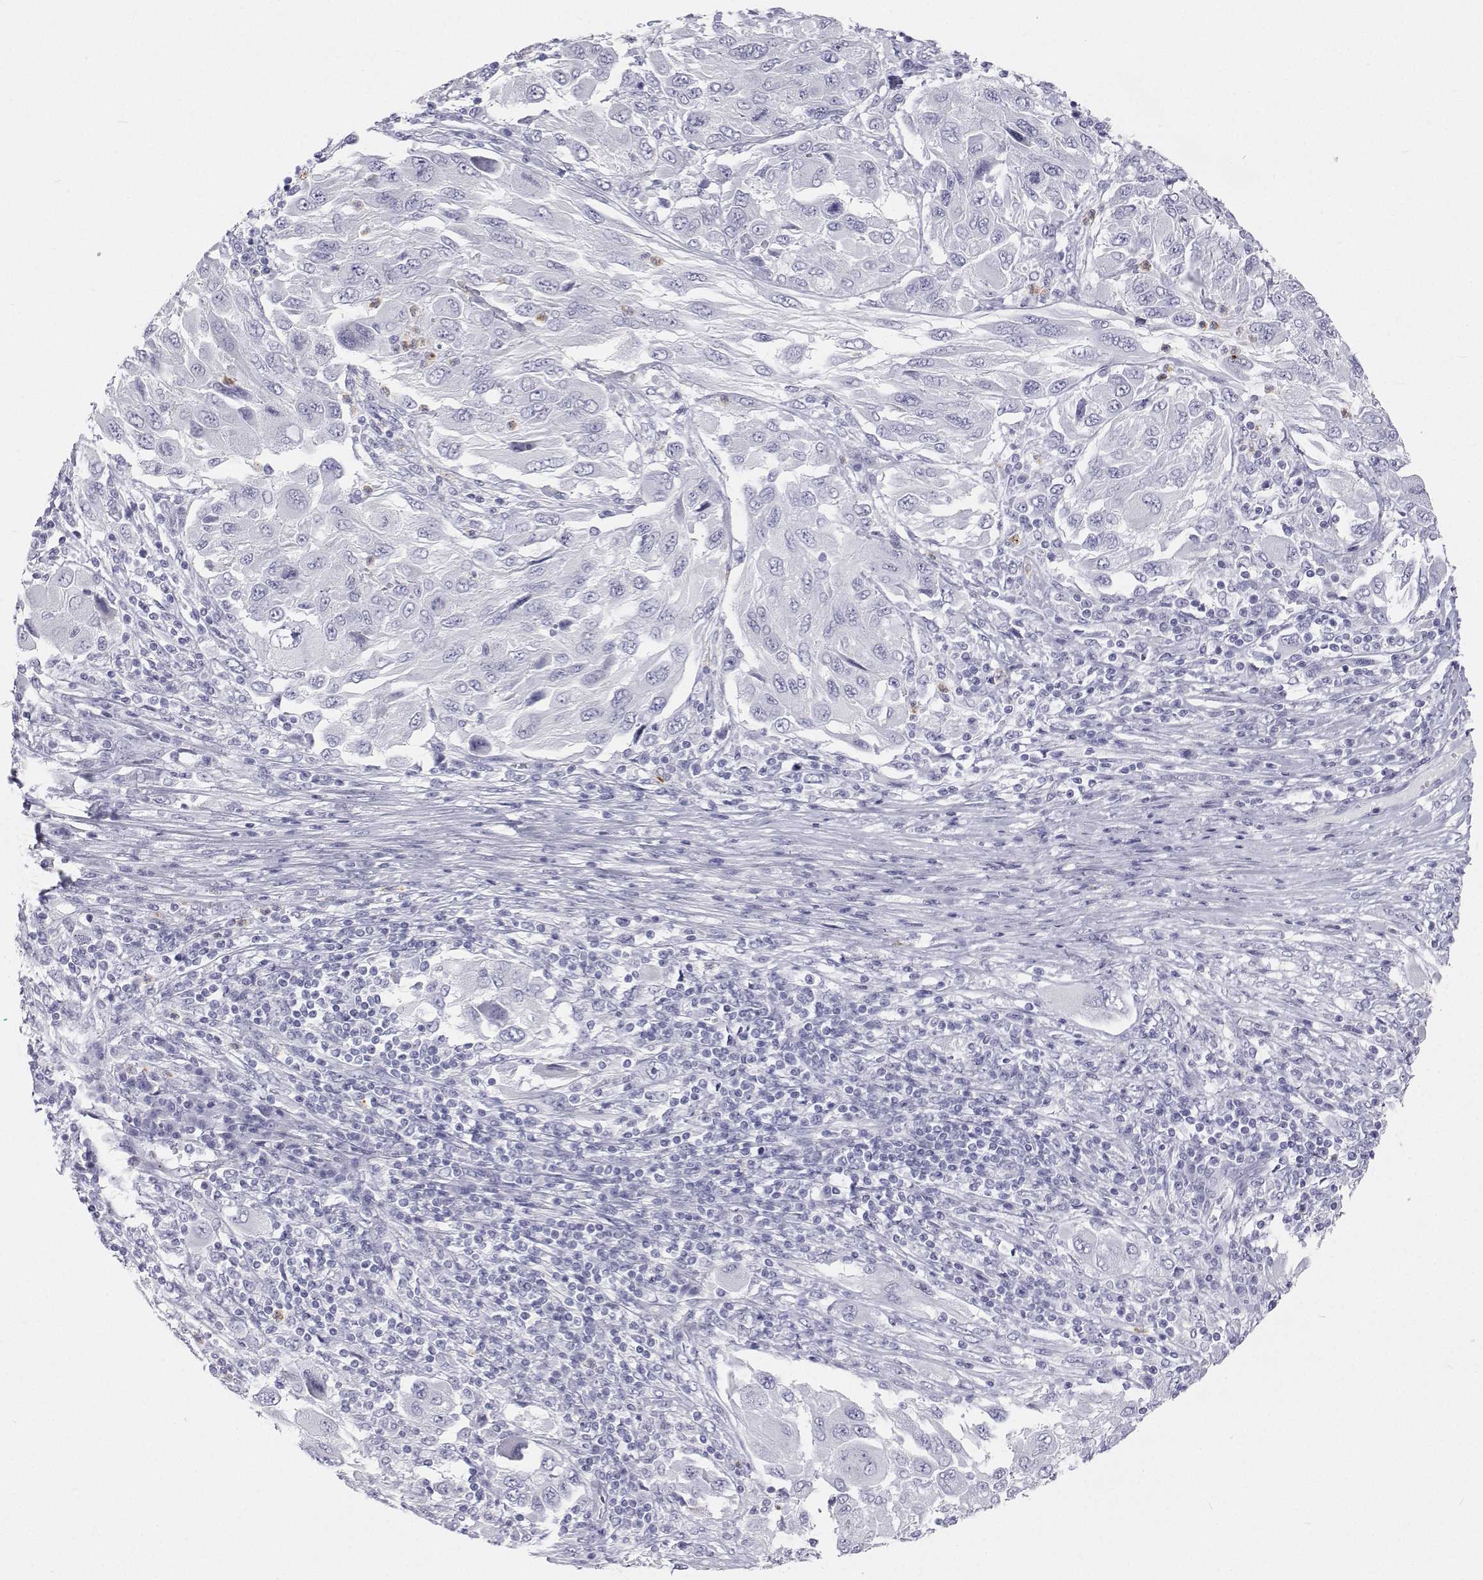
{"staining": {"intensity": "negative", "quantity": "none", "location": "none"}, "tissue": "melanoma", "cell_type": "Tumor cells", "image_type": "cancer", "snomed": [{"axis": "morphology", "description": "Malignant melanoma, NOS"}, {"axis": "topography", "description": "Skin"}], "caption": "Tumor cells show no significant protein expression in melanoma.", "gene": "SFTPB", "patient": {"sex": "female", "age": 91}}